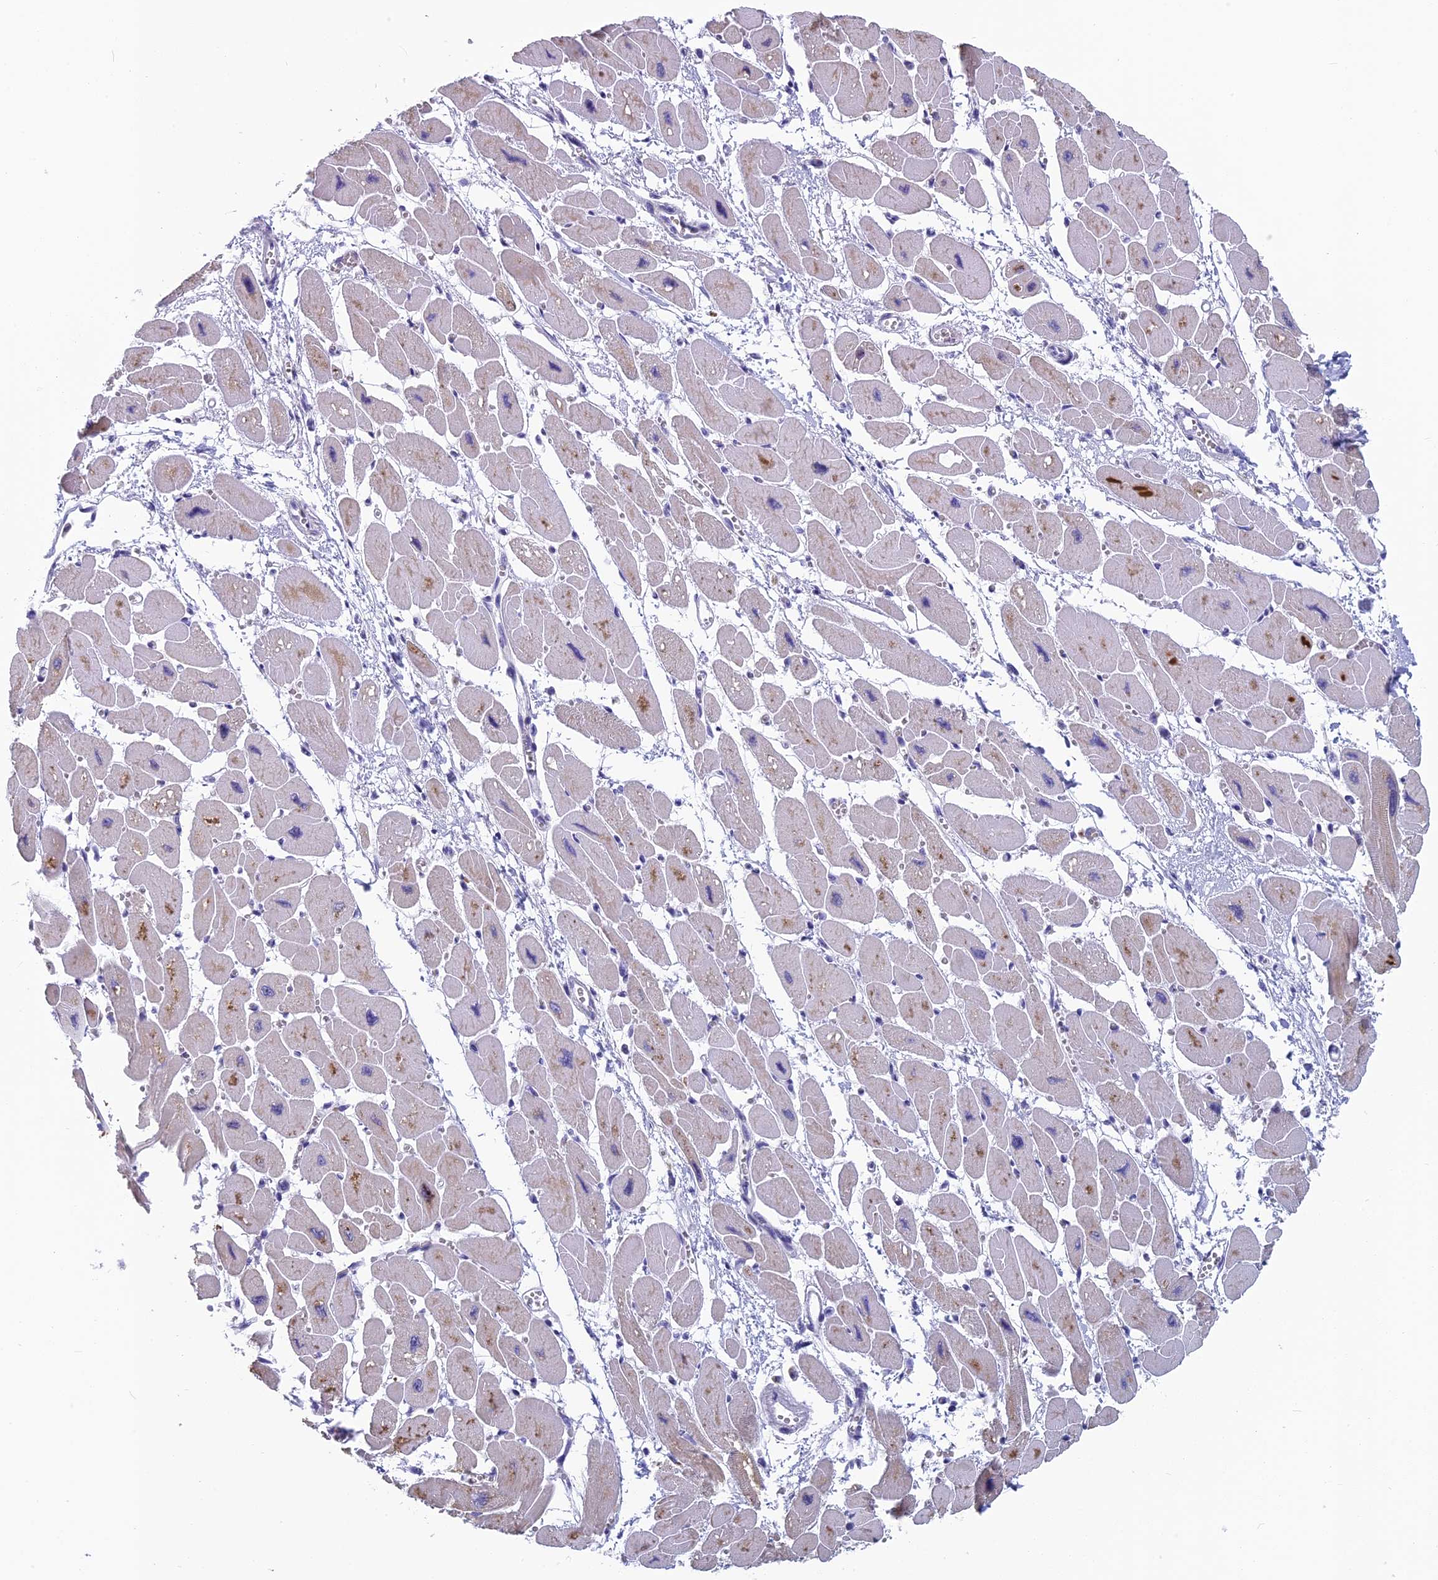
{"staining": {"intensity": "weak", "quantity": "<25%", "location": "cytoplasmic/membranous"}, "tissue": "heart muscle", "cell_type": "Cardiomyocytes", "image_type": "normal", "snomed": [{"axis": "morphology", "description": "Normal tissue, NOS"}, {"axis": "topography", "description": "Heart"}], "caption": "This photomicrograph is of benign heart muscle stained with IHC to label a protein in brown with the nuclei are counter-stained blue. There is no positivity in cardiomyocytes.", "gene": "MRI1", "patient": {"sex": "female", "age": 54}}